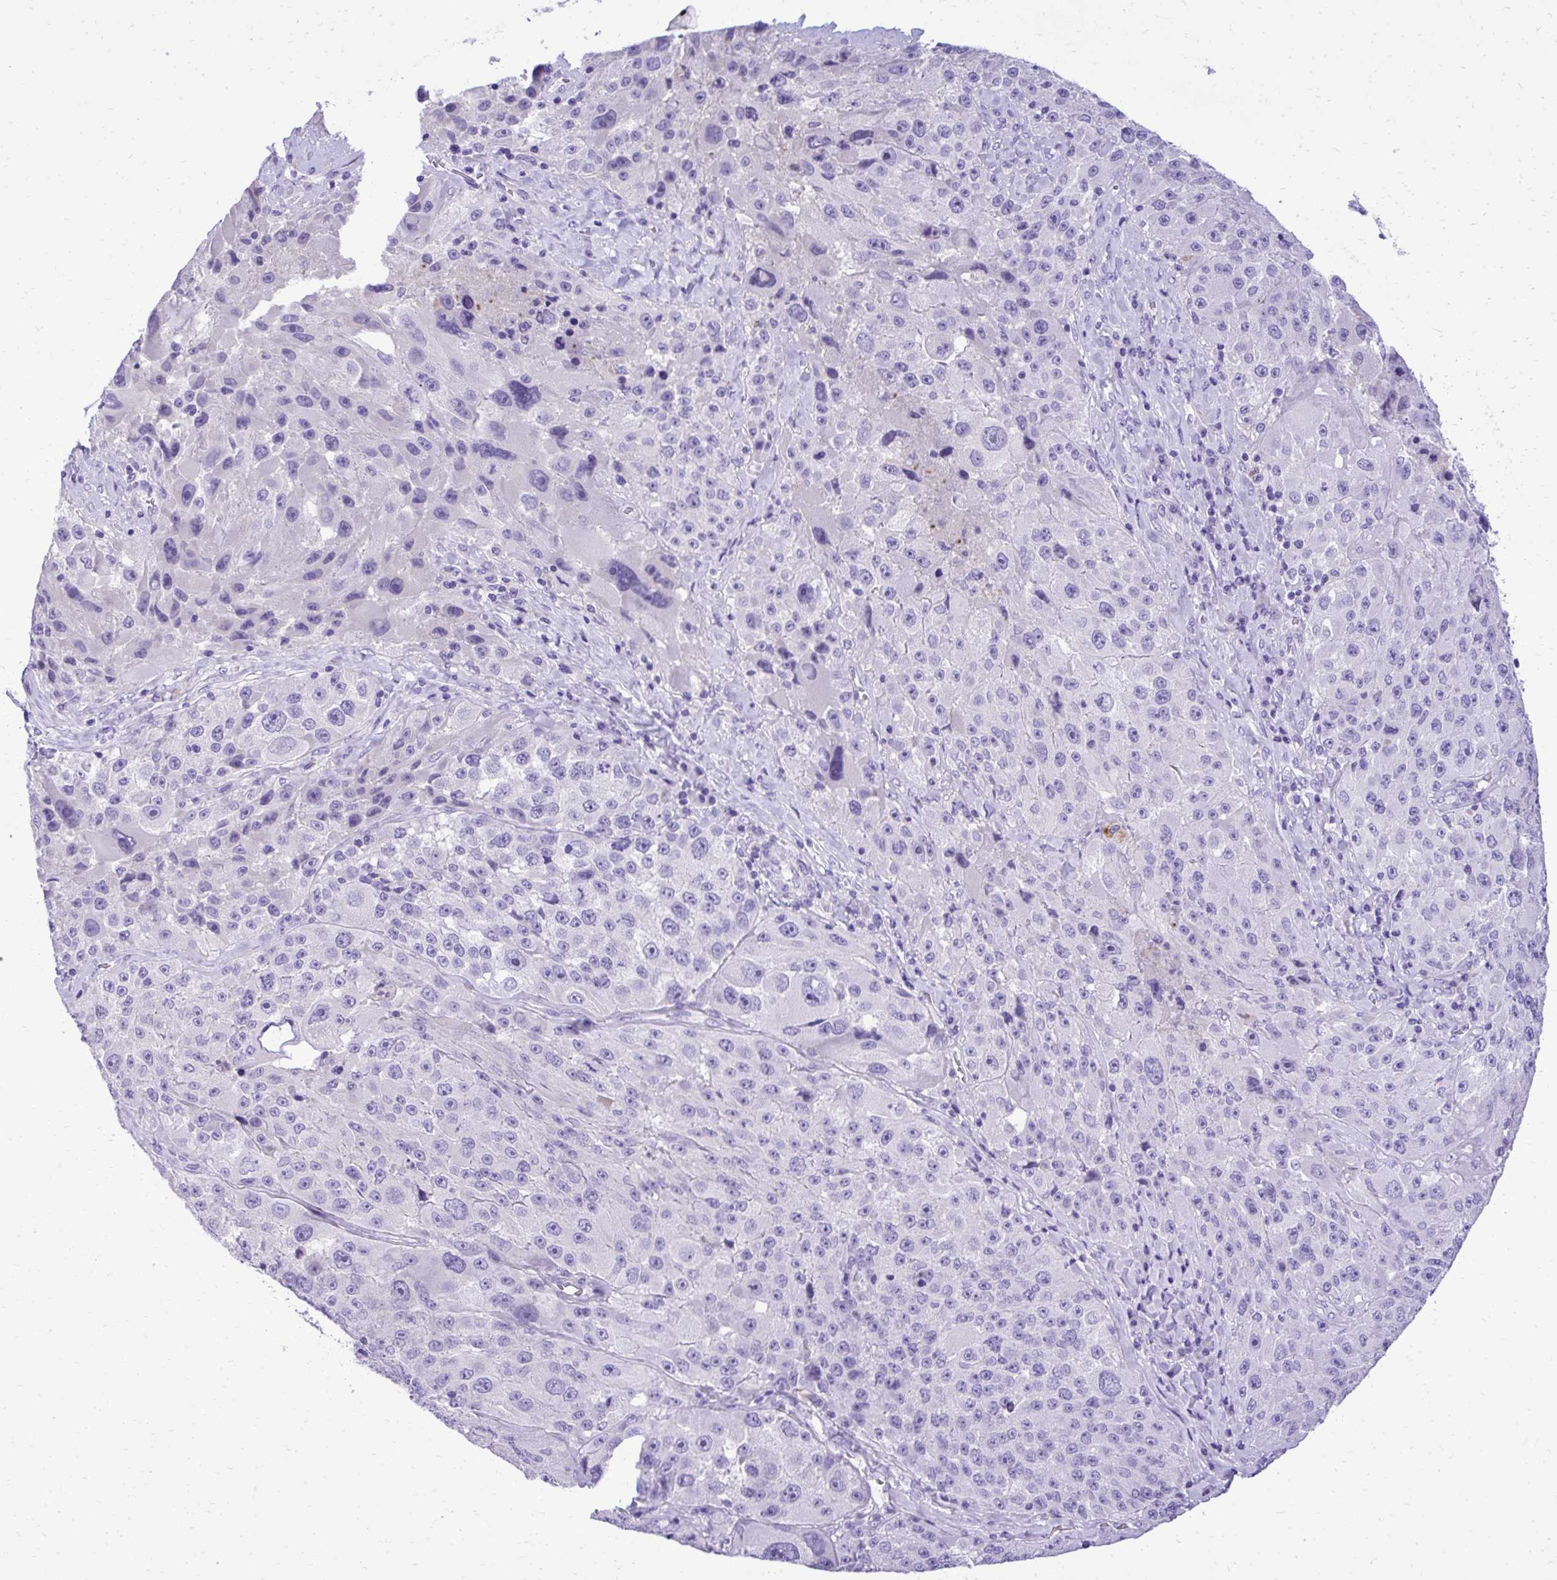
{"staining": {"intensity": "negative", "quantity": "none", "location": "none"}, "tissue": "melanoma", "cell_type": "Tumor cells", "image_type": "cancer", "snomed": [{"axis": "morphology", "description": "Malignant melanoma, Metastatic site"}, {"axis": "topography", "description": "Lymph node"}], "caption": "Melanoma stained for a protein using immunohistochemistry shows no staining tumor cells.", "gene": "ST6GALNAC3", "patient": {"sex": "male", "age": 62}}